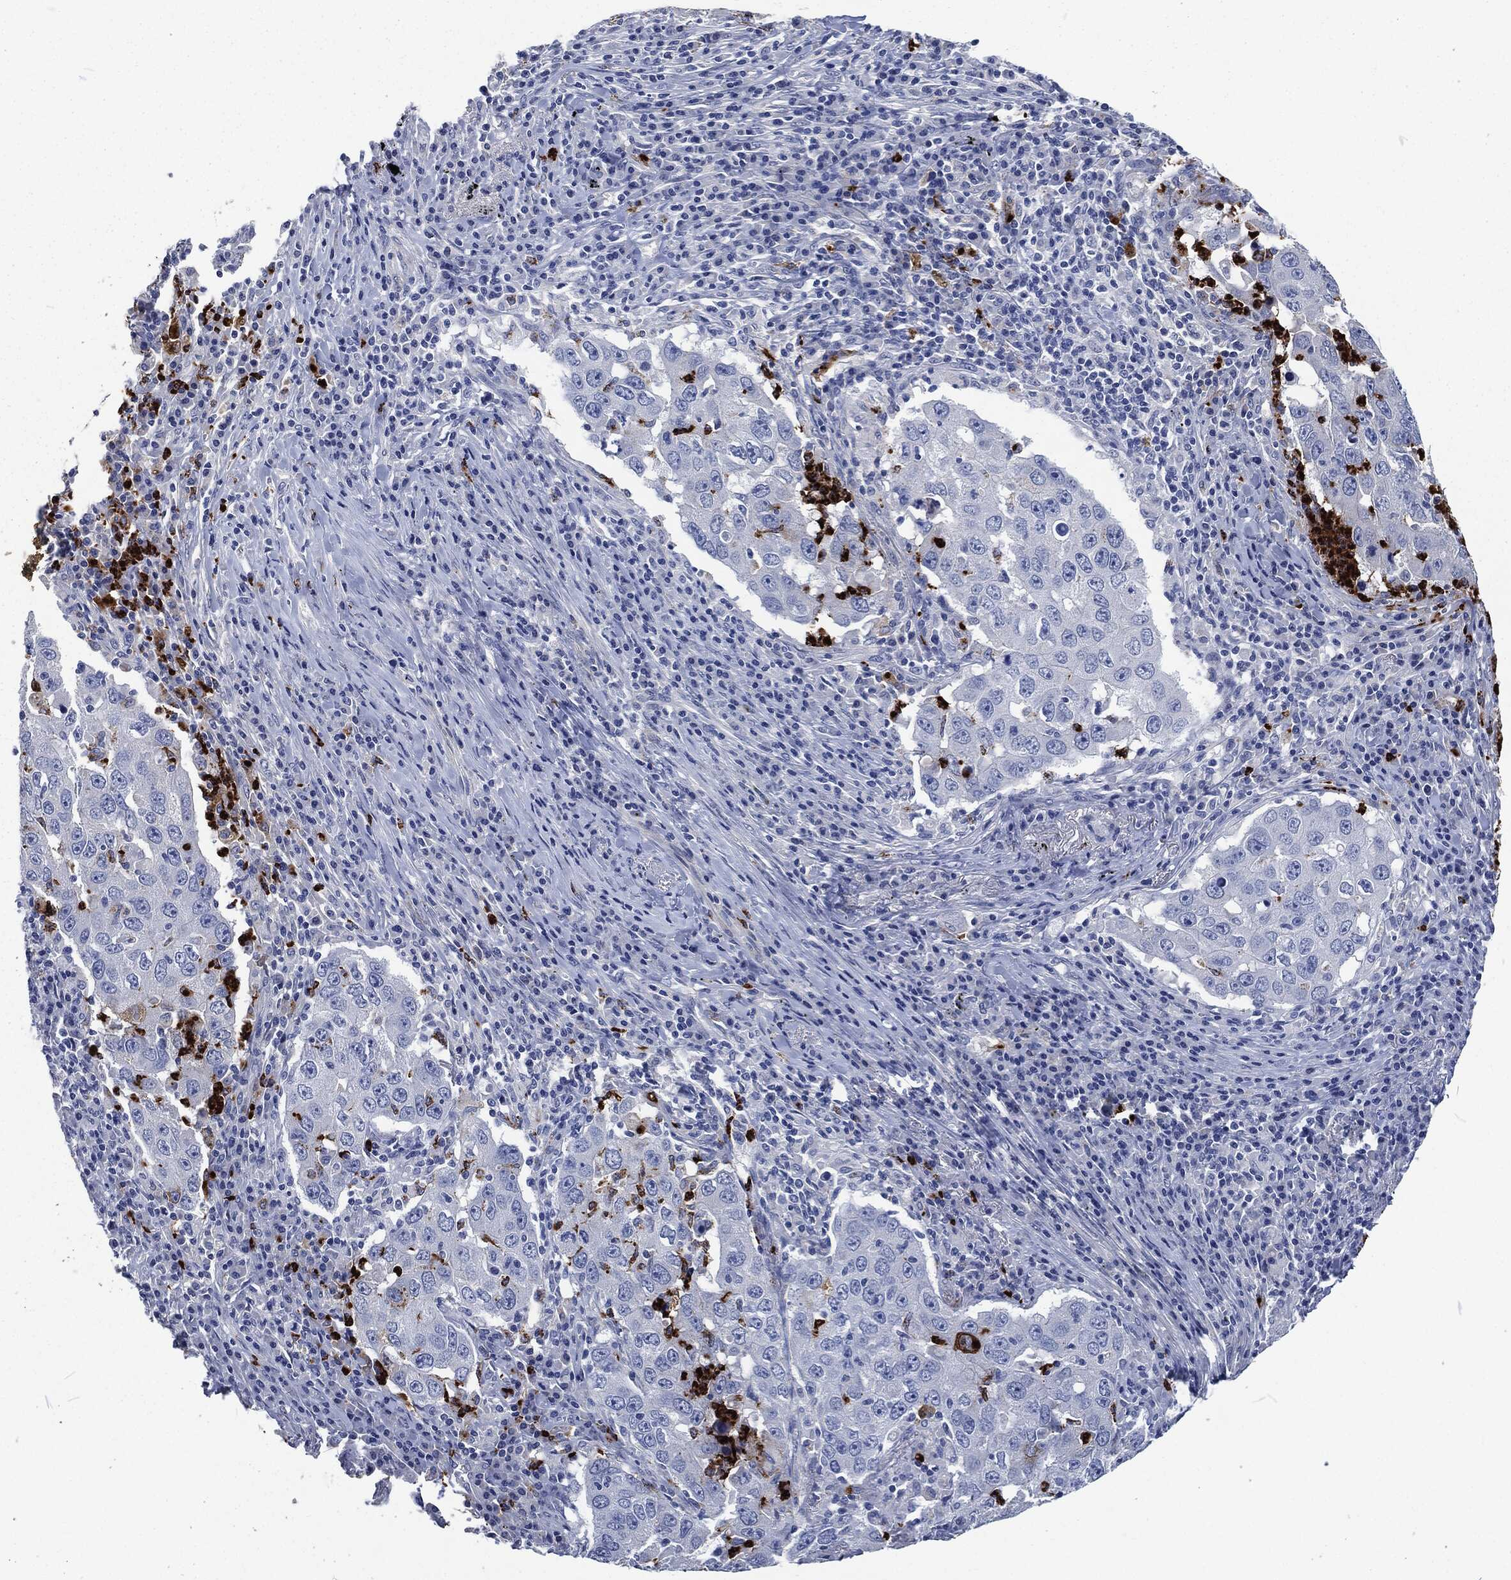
{"staining": {"intensity": "negative", "quantity": "none", "location": "none"}, "tissue": "lung cancer", "cell_type": "Tumor cells", "image_type": "cancer", "snomed": [{"axis": "morphology", "description": "Adenocarcinoma, NOS"}, {"axis": "topography", "description": "Lung"}], "caption": "Adenocarcinoma (lung) was stained to show a protein in brown. There is no significant staining in tumor cells.", "gene": "MPO", "patient": {"sex": "male", "age": 73}}